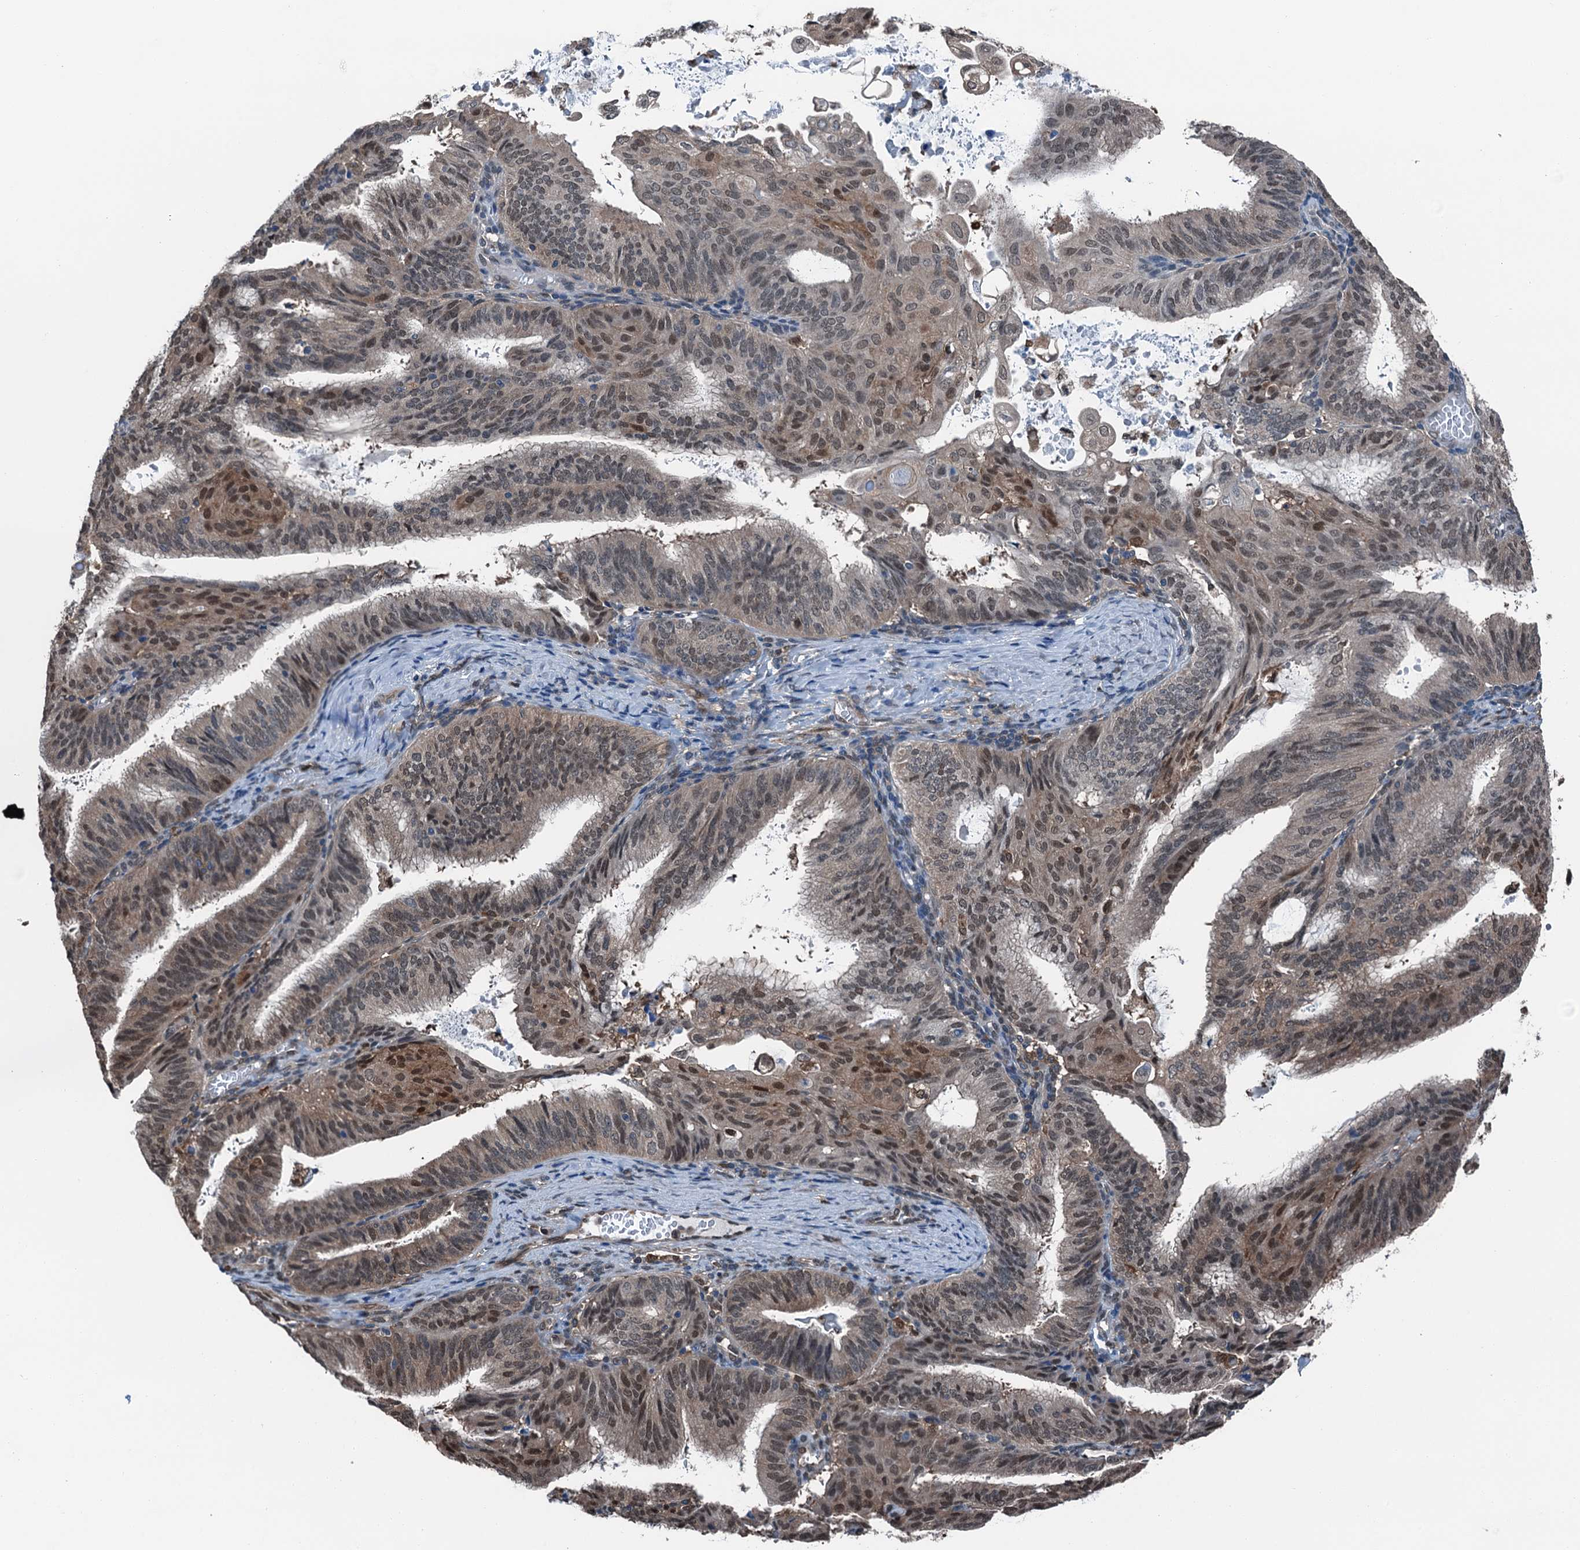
{"staining": {"intensity": "moderate", "quantity": "25%-75%", "location": "cytoplasmic/membranous,nuclear"}, "tissue": "endometrial cancer", "cell_type": "Tumor cells", "image_type": "cancer", "snomed": [{"axis": "morphology", "description": "Adenocarcinoma, NOS"}, {"axis": "topography", "description": "Endometrium"}], "caption": "DAB immunohistochemical staining of human endometrial cancer (adenocarcinoma) reveals moderate cytoplasmic/membranous and nuclear protein expression in about 25%-75% of tumor cells. Using DAB (3,3'-diaminobenzidine) (brown) and hematoxylin (blue) stains, captured at high magnification using brightfield microscopy.", "gene": "RNH1", "patient": {"sex": "female", "age": 49}}